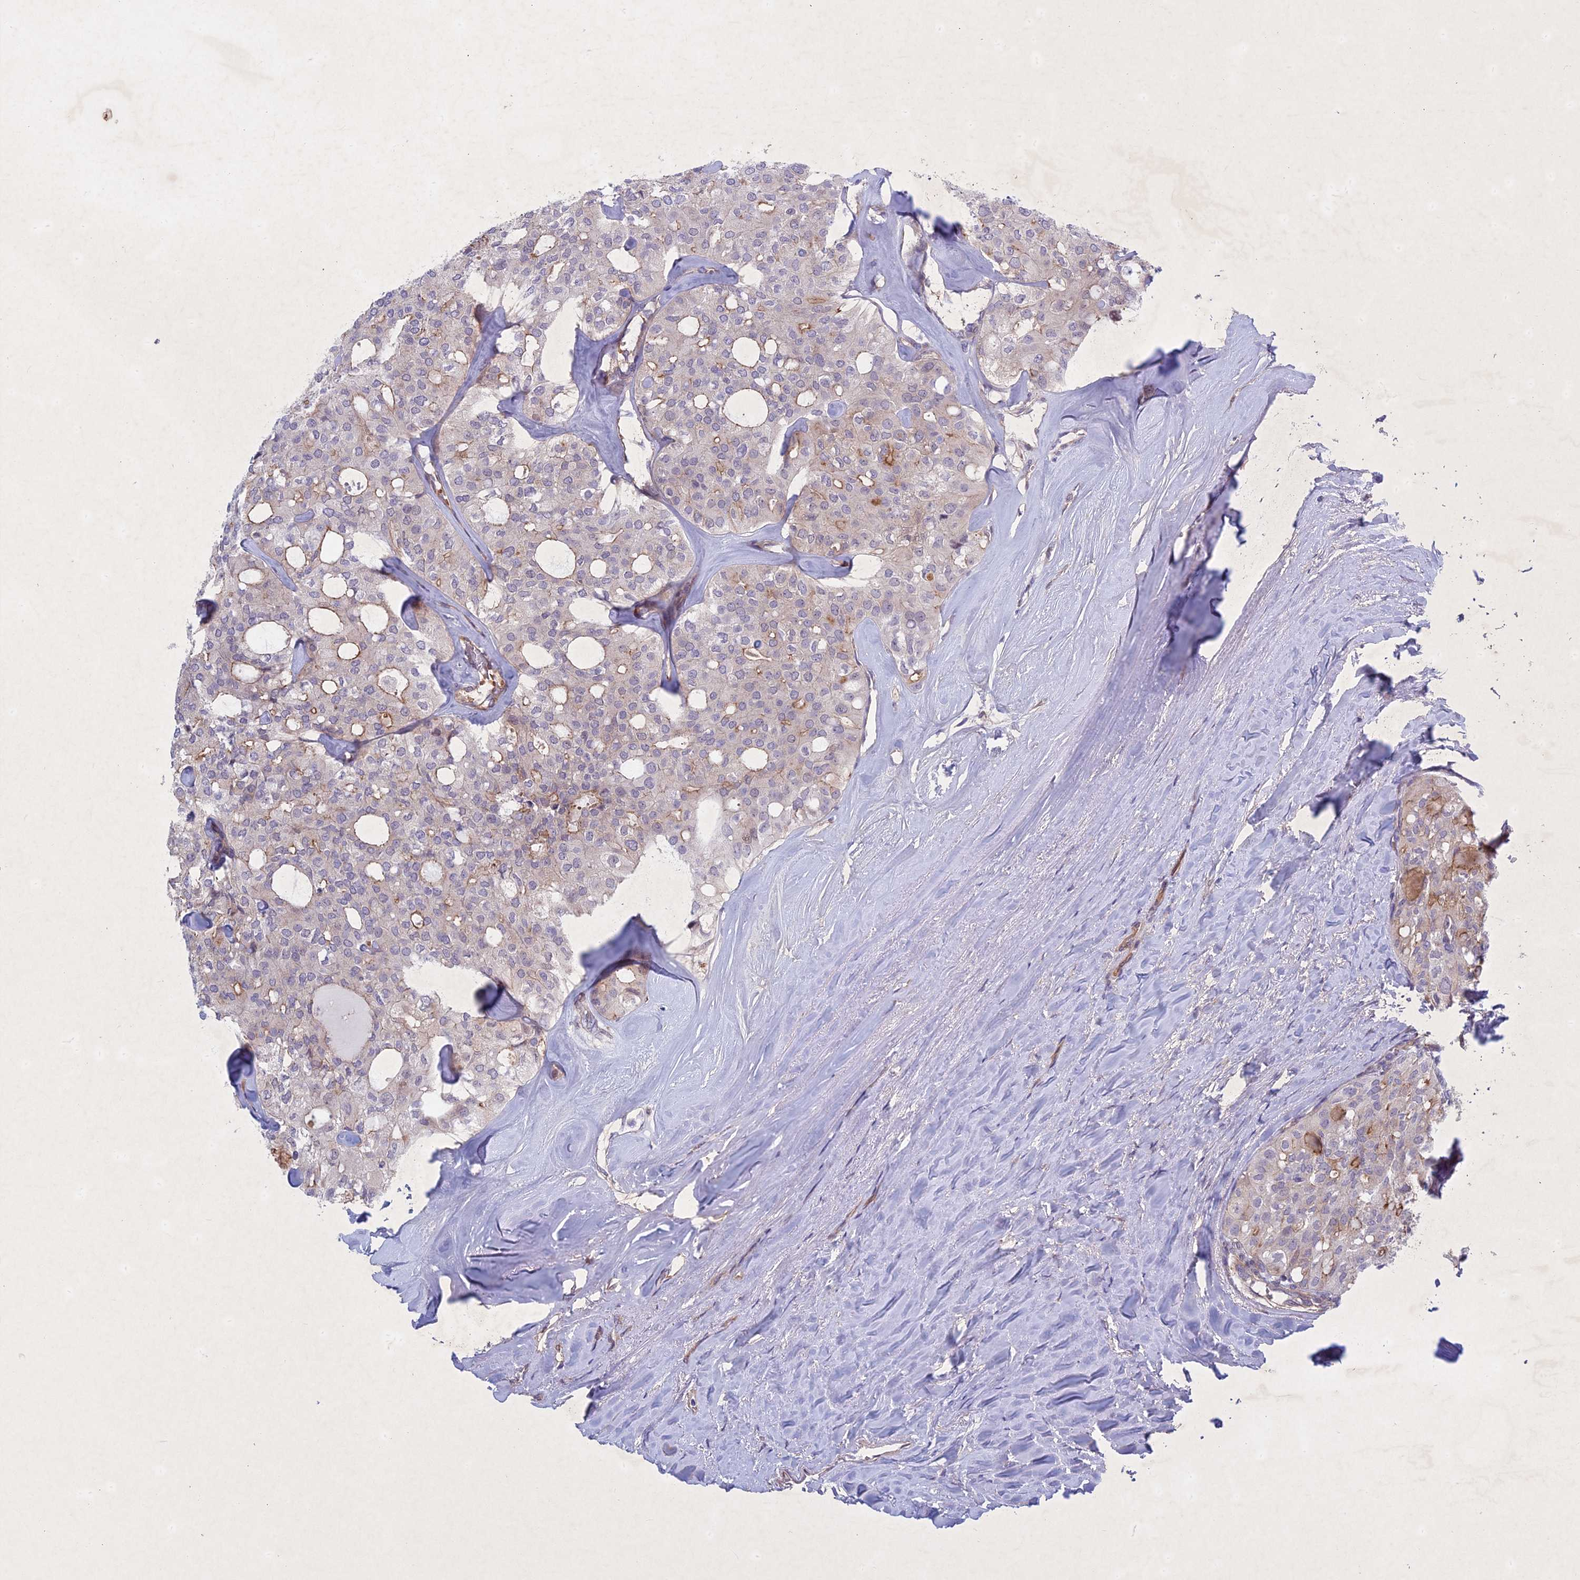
{"staining": {"intensity": "moderate", "quantity": "<25%", "location": "cytoplasmic/membranous"}, "tissue": "thyroid cancer", "cell_type": "Tumor cells", "image_type": "cancer", "snomed": [{"axis": "morphology", "description": "Follicular adenoma carcinoma, NOS"}, {"axis": "topography", "description": "Thyroid gland"}], "caption": "Protein analysis of thyroid cancer tissue demonstrates moderate cytoplasmic/membranous expression in approximately <25% of tumor cells.", "gene": "PTHLH", "patient": {"sex": "male", "age": 75}}